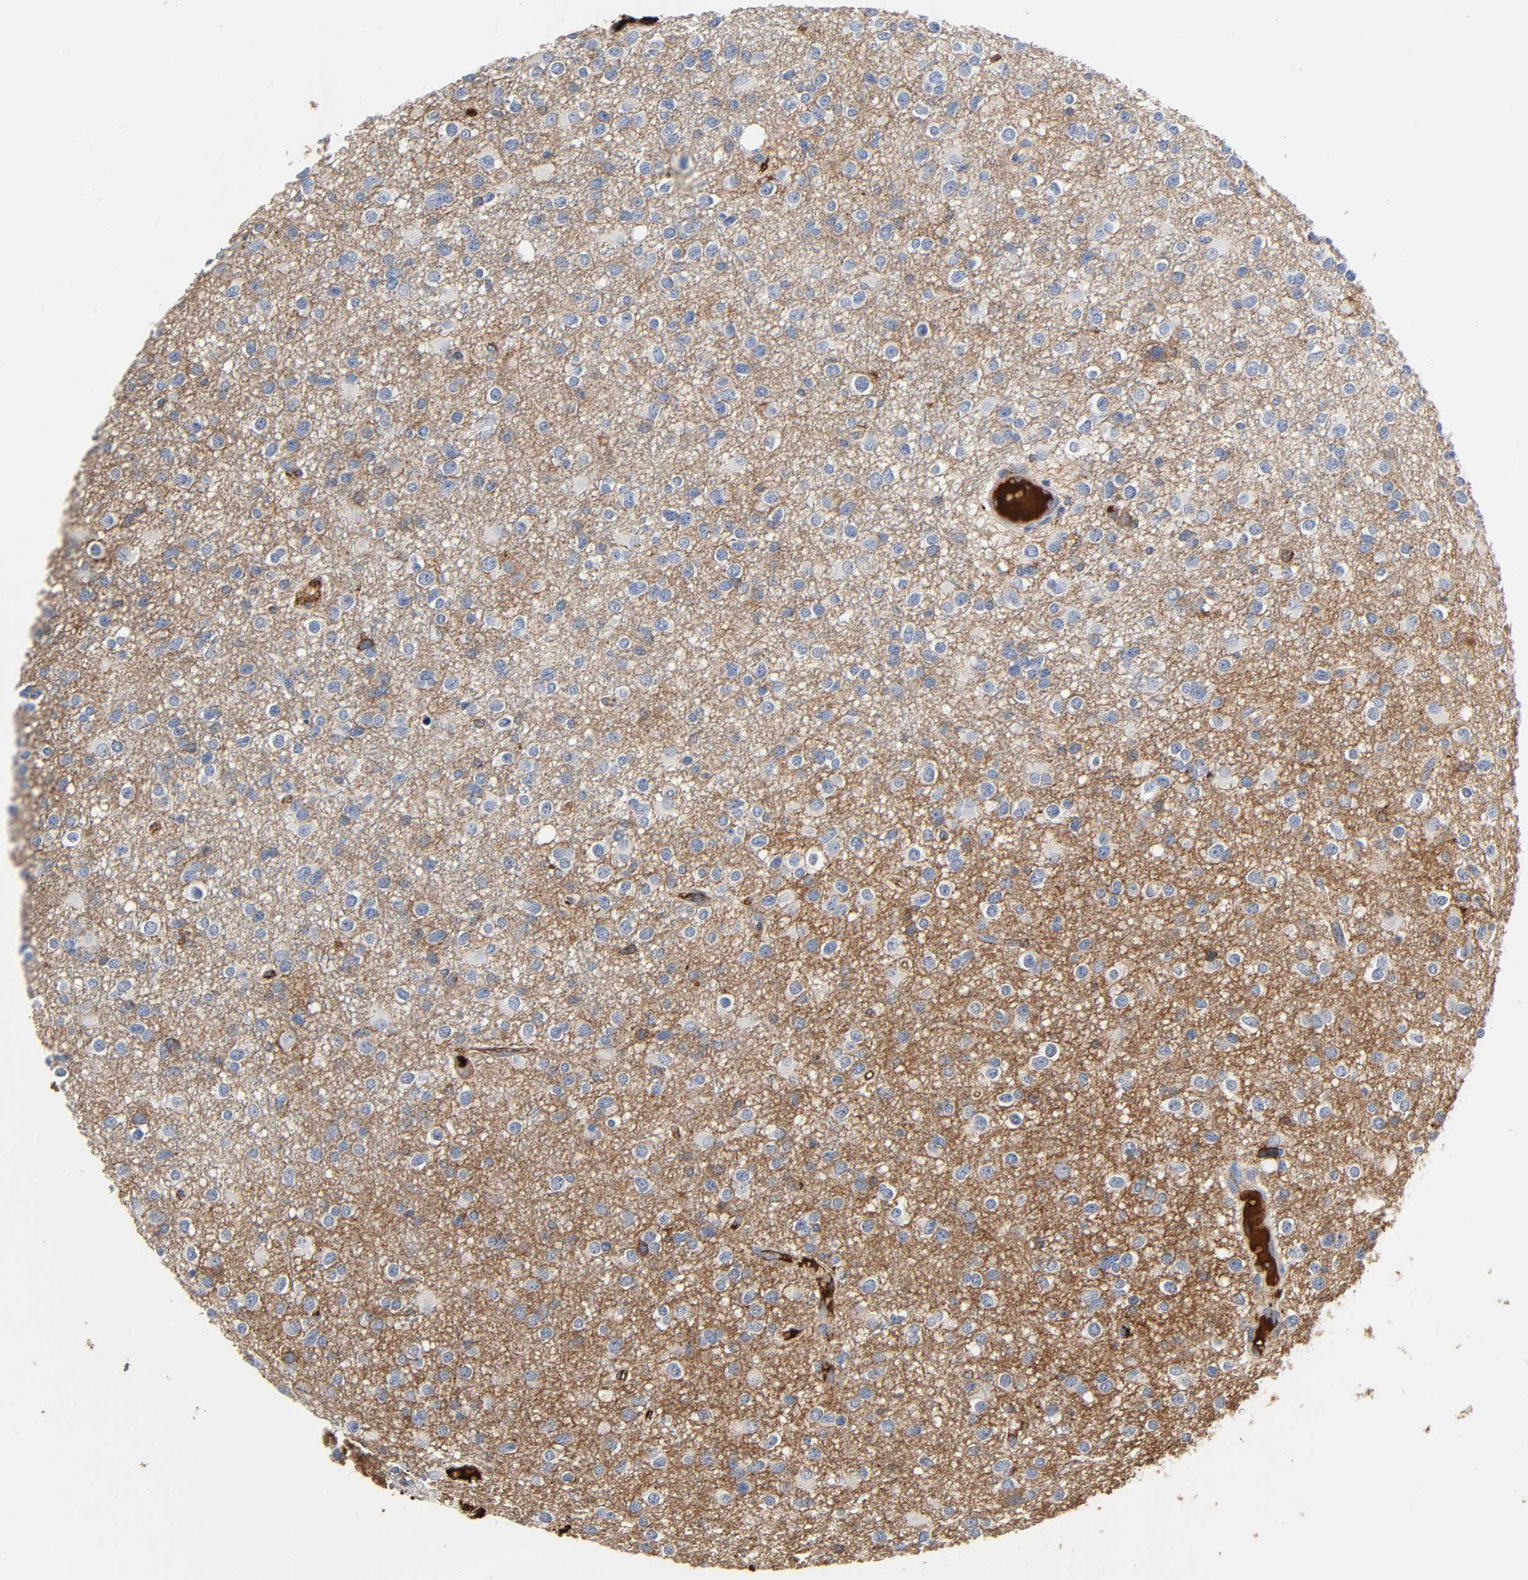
{"staining": {"intensity": "moderate", "quantity": "25%-75%", "location": "cytoplasmic/membranous"}, "tissue": "glioma", "cell_type": "Tumor cells", "image_type": "cancer", "snomed": [{"axis": "morphology", "description": "Glioma, malignant, Low grade"}, {"axis": "topography", "description": "Brain"}], "caption": "Glioma stained for a protein (brown) demonstrates moderate cytoplasmic/membranous positive expression in about 25%-75% of tumor cells.", "gene": "C3", "patient": {"sex": "male", "age": 42}}